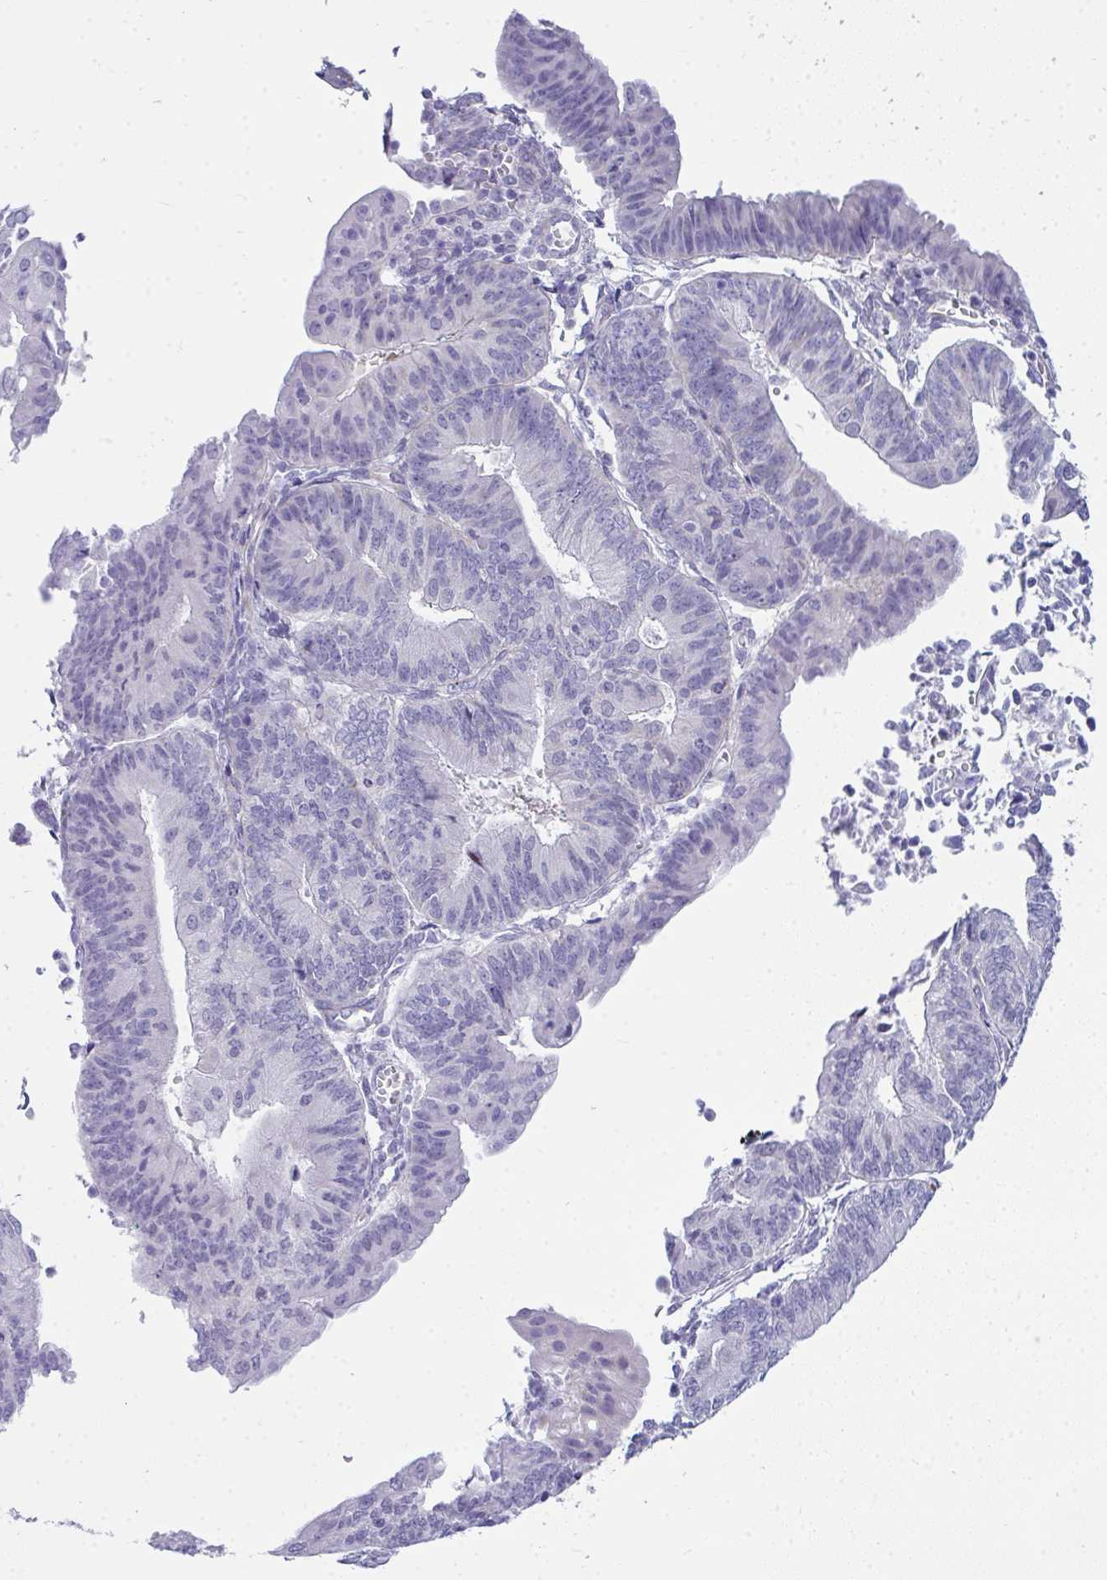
{"staining": {"intensity": "negative", "quantity": "none", "location": "none"}, "tissue": "endometrial cancer", "cell_type": "Tumor cells", "image_type": "cancer", "snomed": [{"axis": "morphology", "description": "Adenocarcinoma, NOS"}, {"axis": "topography", "description": "Endometrium"}], "caption": "DAB immunohistochemical staining of endometrial cancer (adenocarcinoma) demonstrates no significant staining in tumor cells.", "gene": "TSBP1", "patient": {"sex": "female", "age": 65}}